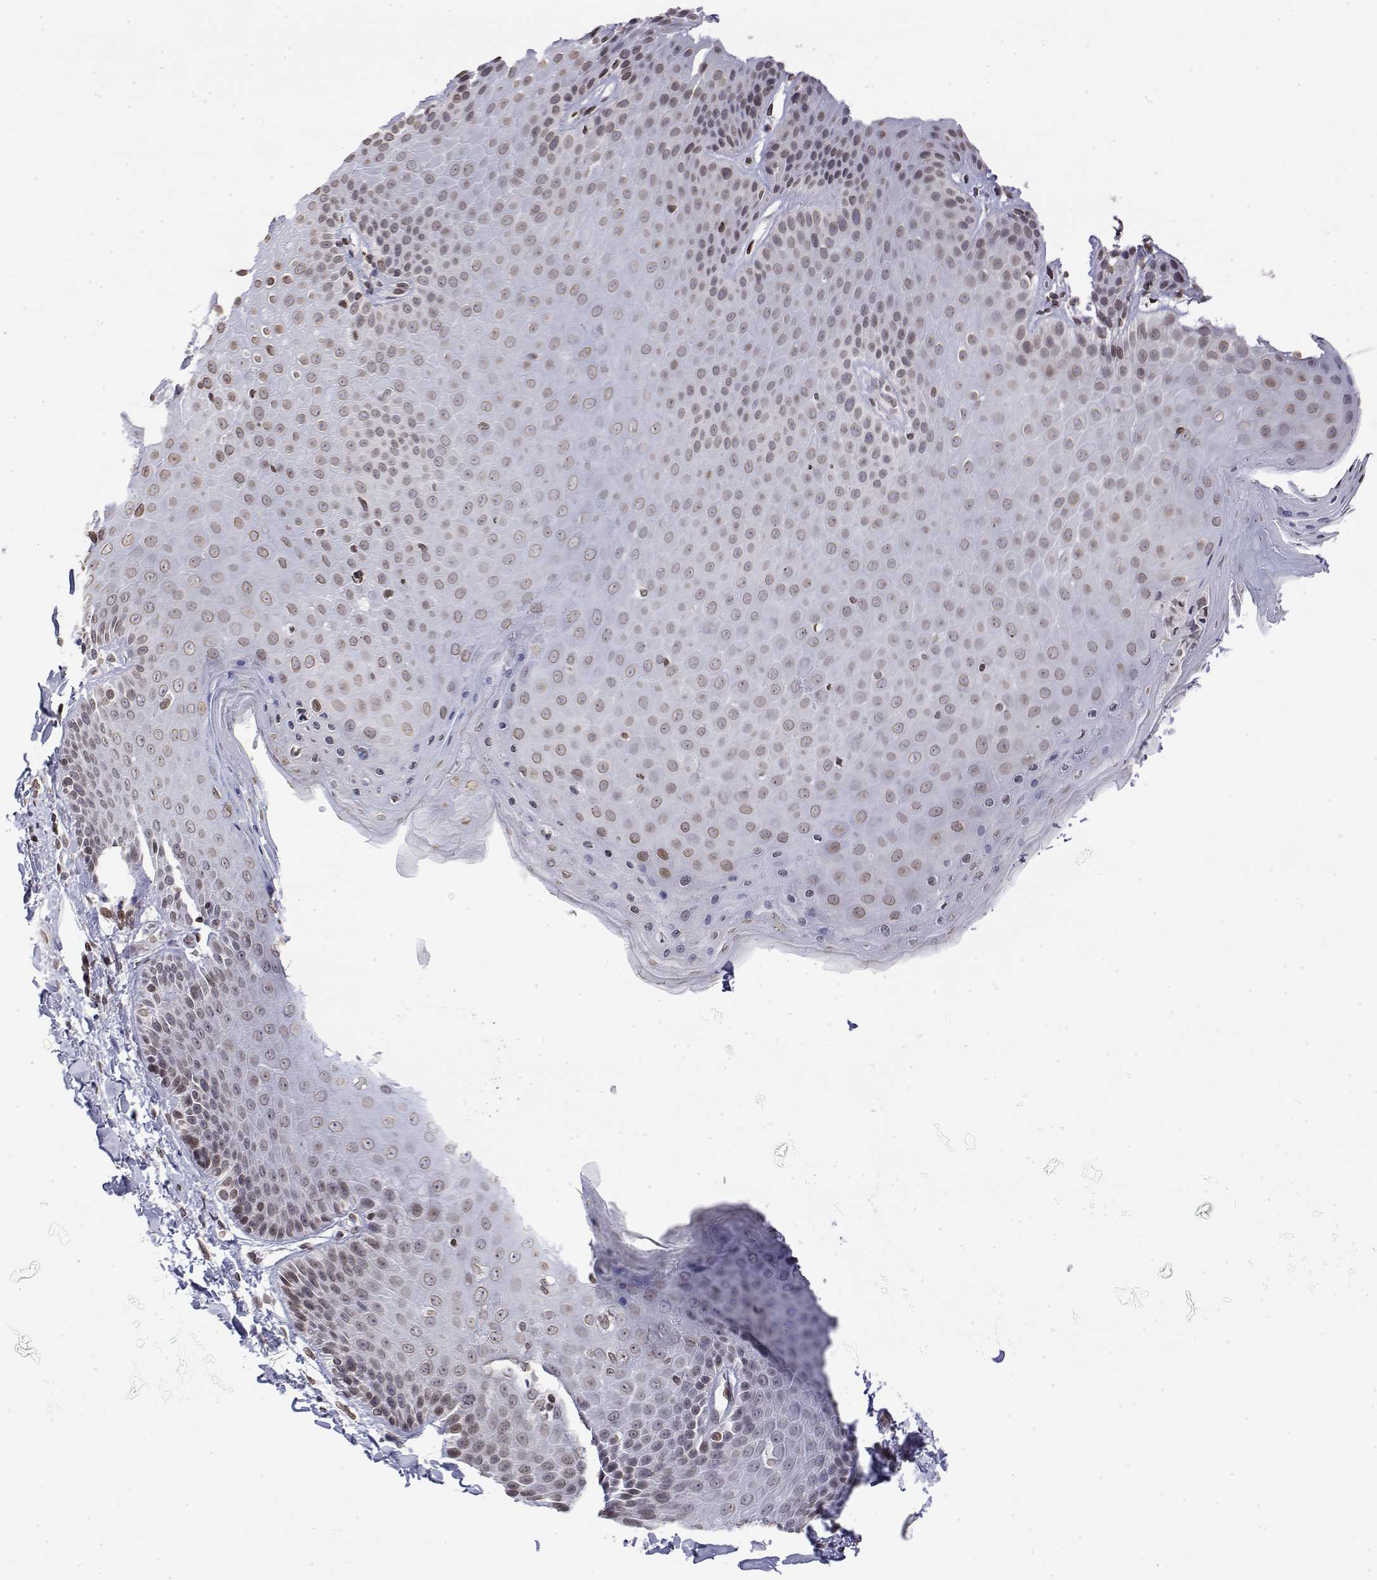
{"staining": {"intensity": "moderate", "quantity": "25%-75%", "location": "nuclear"}, "tissue": "skin", "cell_type": "Epidermal cells", "image_type": "normal", "snomed": [{"axis": "morphology", "description": "Normal tissue, NOS"}, {"axis": "topography", "description": "Anal"}, {"axis": "topography", "description": "Peripheral nerve tissue"}], "caption": "Protein staining of benign skin displays moderate nuclear staining in about 25%-75% of epidermal cells.", "gene": "ZNF532", "patient": {"sex": "male", "age": 51}}